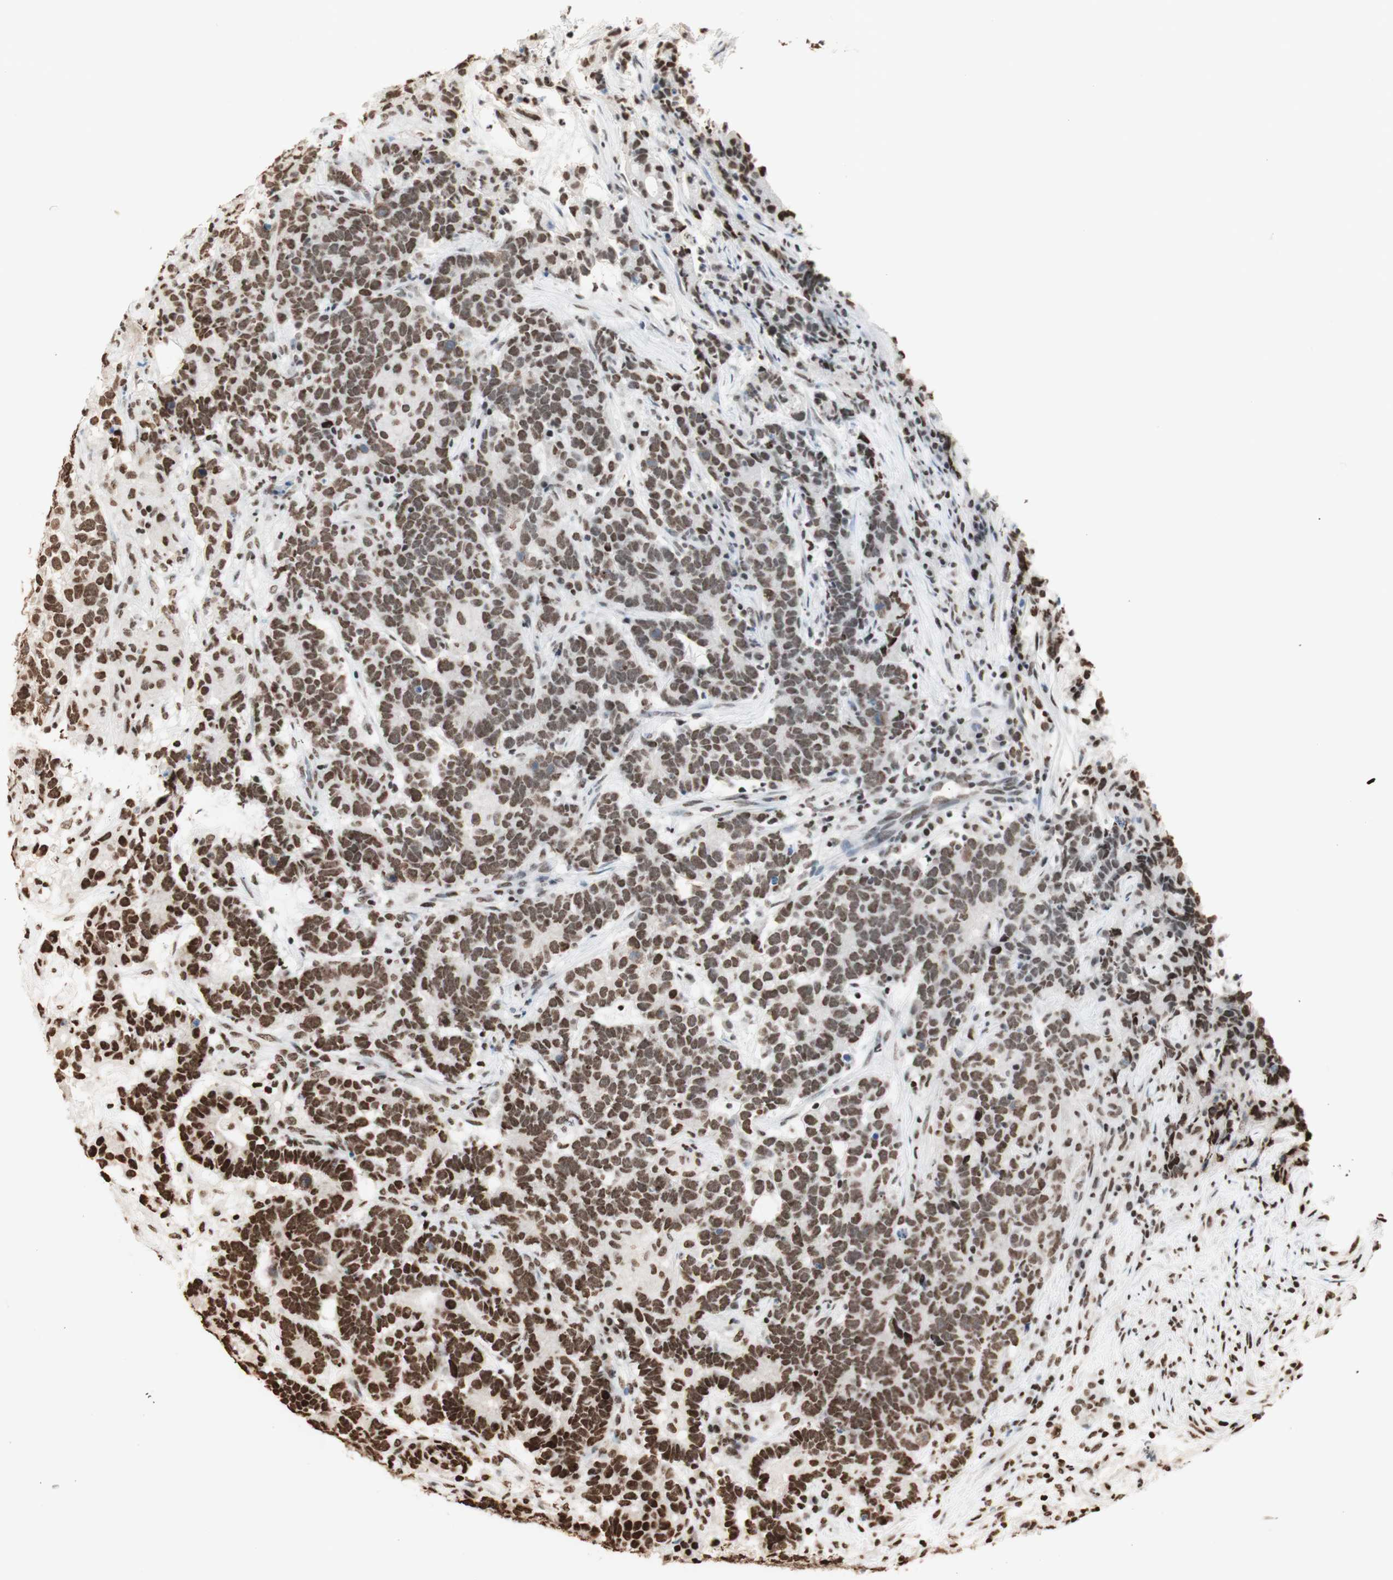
{"staining": {"intensity": "moderate", "quantity": ">75%", "location": "nuclear"}, "tissue": "testis cancer", "cell_type": "Tumor cells", "image_type": "cancer", "snomed": [{"axis": "morphology", "description": "Carcinoma, Embryonal, NOS"}, {"axis": "topography", "description": "Testis"}], "caption": "Testis cancer tissue demonstrates moderate nuclear expression in about >75% of tumor cells", "gene": "HNRNPA2B1", "patient": {"sex": "male", "age": 26}}